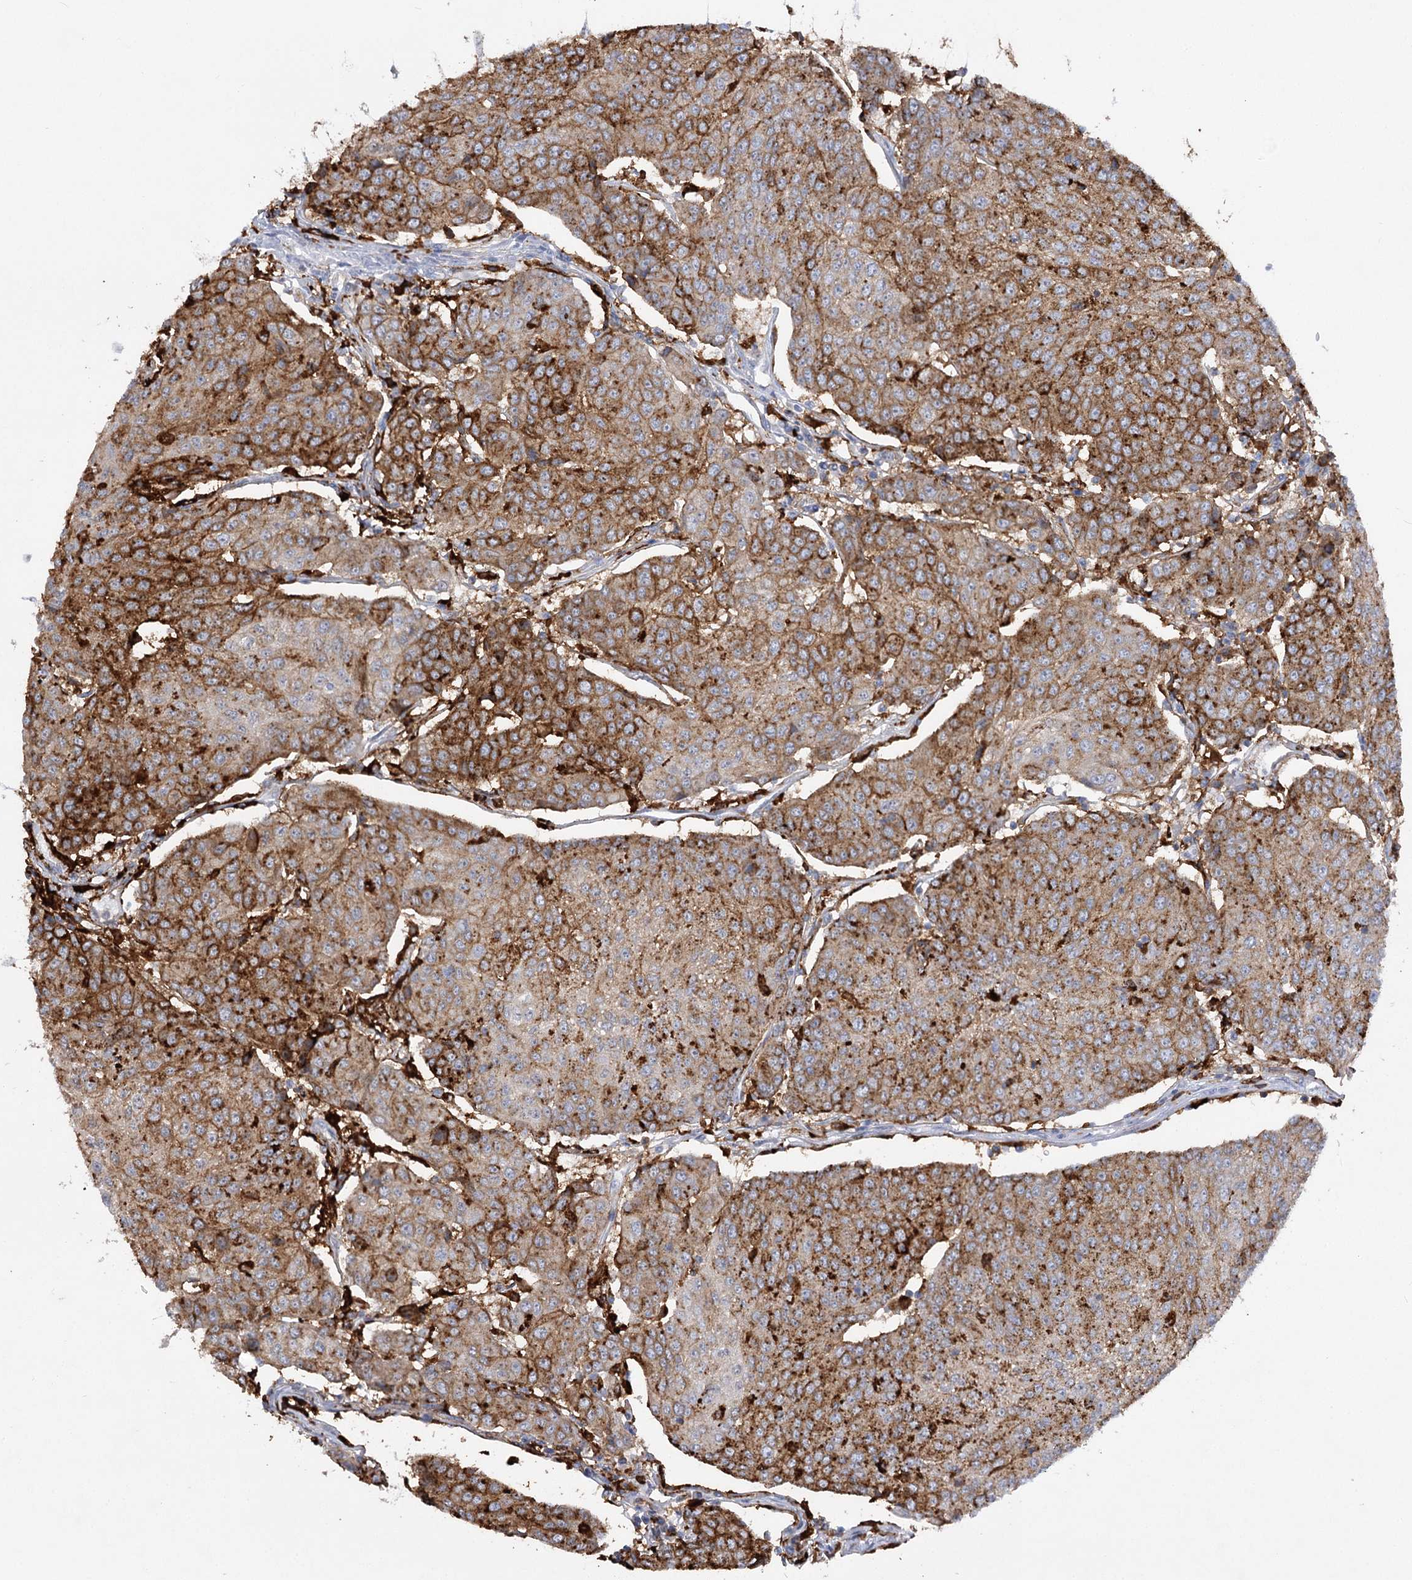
{"staining": {"intensity": "strong", "quantity": ">75%", "location": "cytoplasmic/membranous"}, "tissue": "urothelial cancer", "cell_type": "Tumor cells", "image_type": "cancer", "snomed": [{"axis": "morphology", "description": "Urothelial carcinoma, High grade"}, {"axis": "topography", "description": "Urinary bladder"}], "caption": "Protein staining of urothelial cancer tissue shows strong cytoplasmic/membranous expression in approximately >75% of tumor cells.", "gene": "PIWIL4", "patient": {"sex": "female", "age": 85}}